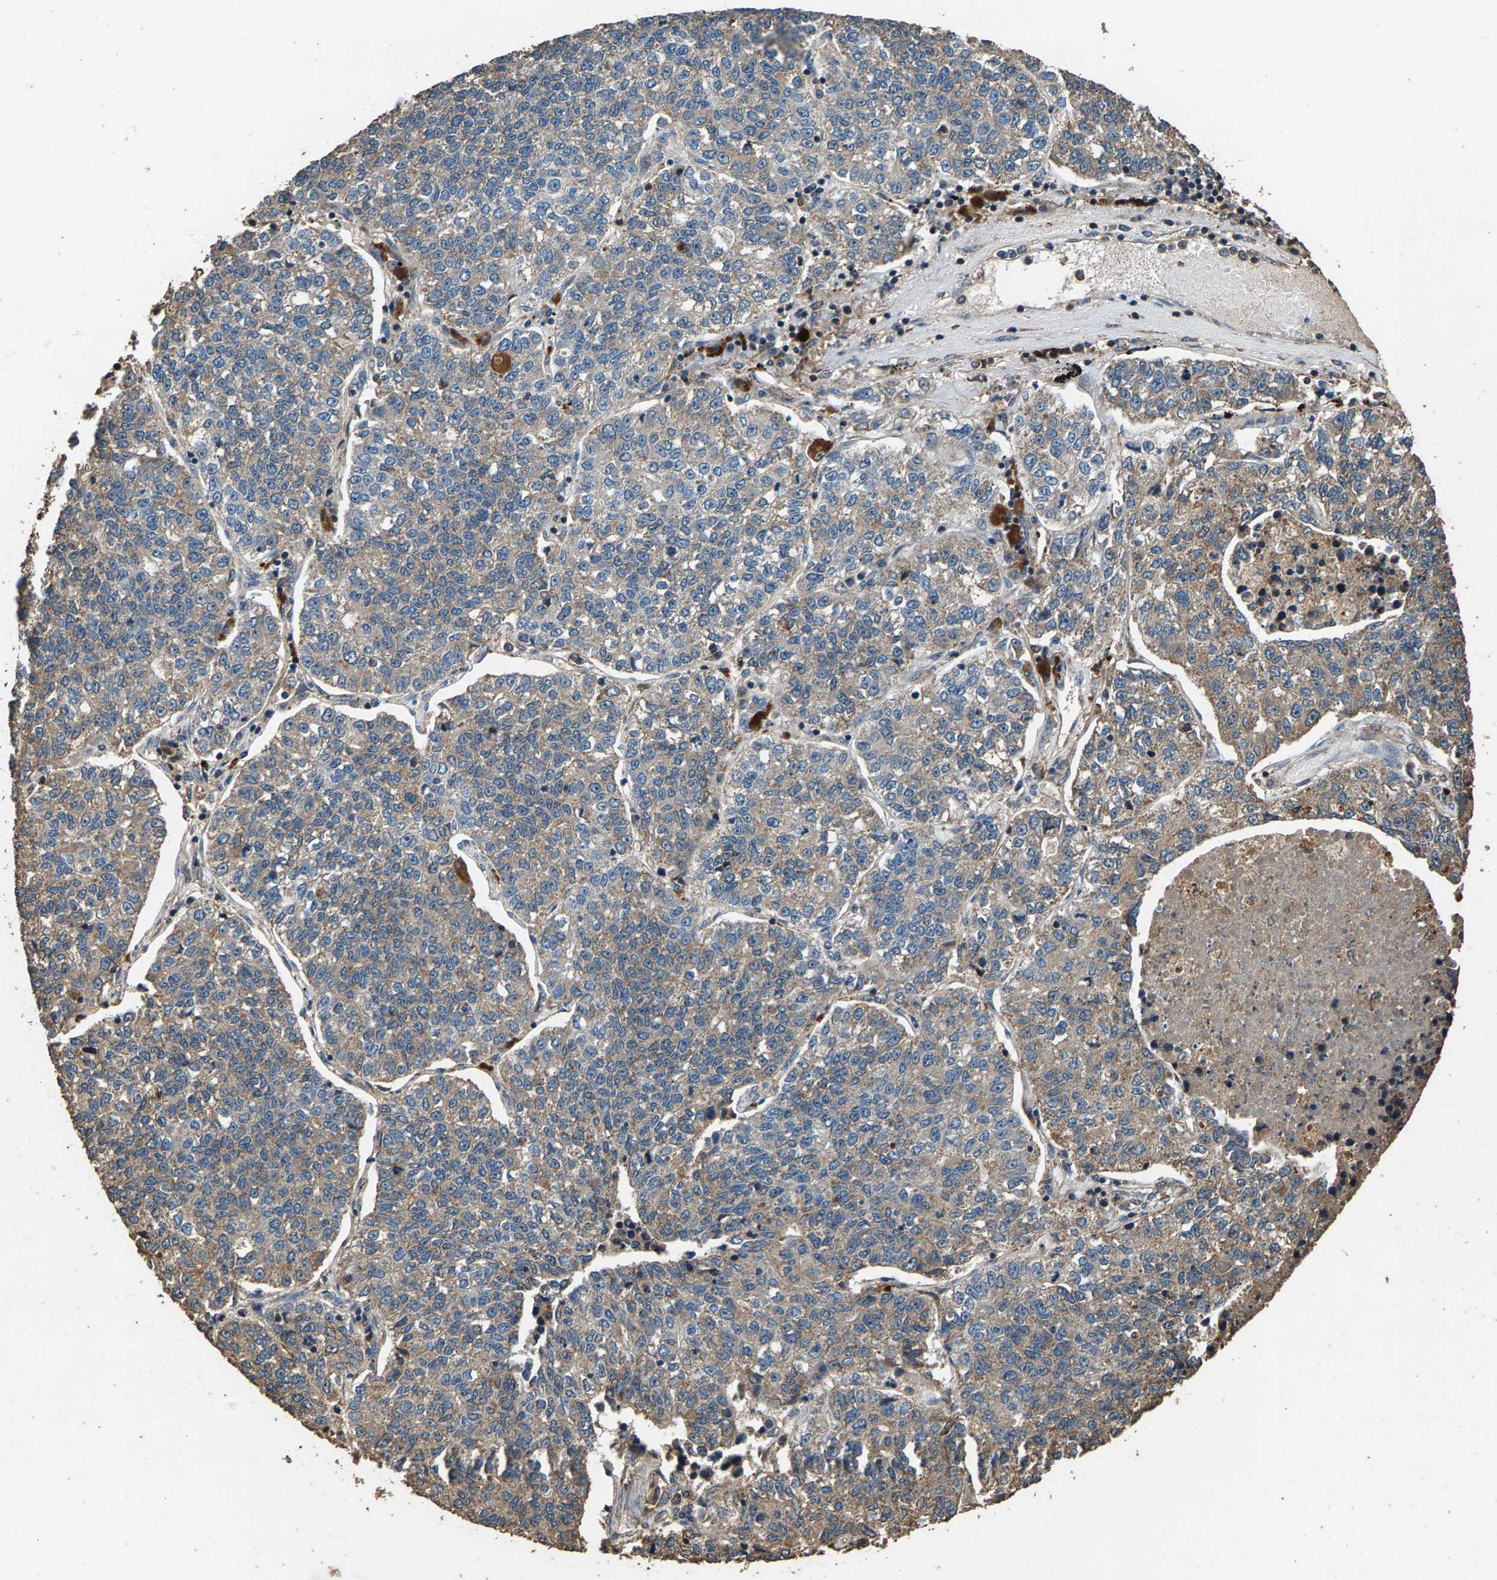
{"staining": {"intensity": "weak", "quantity": "<25%", "location": "cytoplasmic/membranous"}, "tissue": "lung cancer", "cell_type": "Tumor cells", "image_type": "cancer", "snomed": [{"axis": "morphology", "description": "Adenocarcinoma, NOS"}, {"axis": "topography", "description": "Lung"}], "caption": "The IHC micrograph has no significant staining in tumor cells of adenocarcinoma (lung) tissue.", "gene": "MRPL27", "patient": {"sex": "male", "age": 49}}